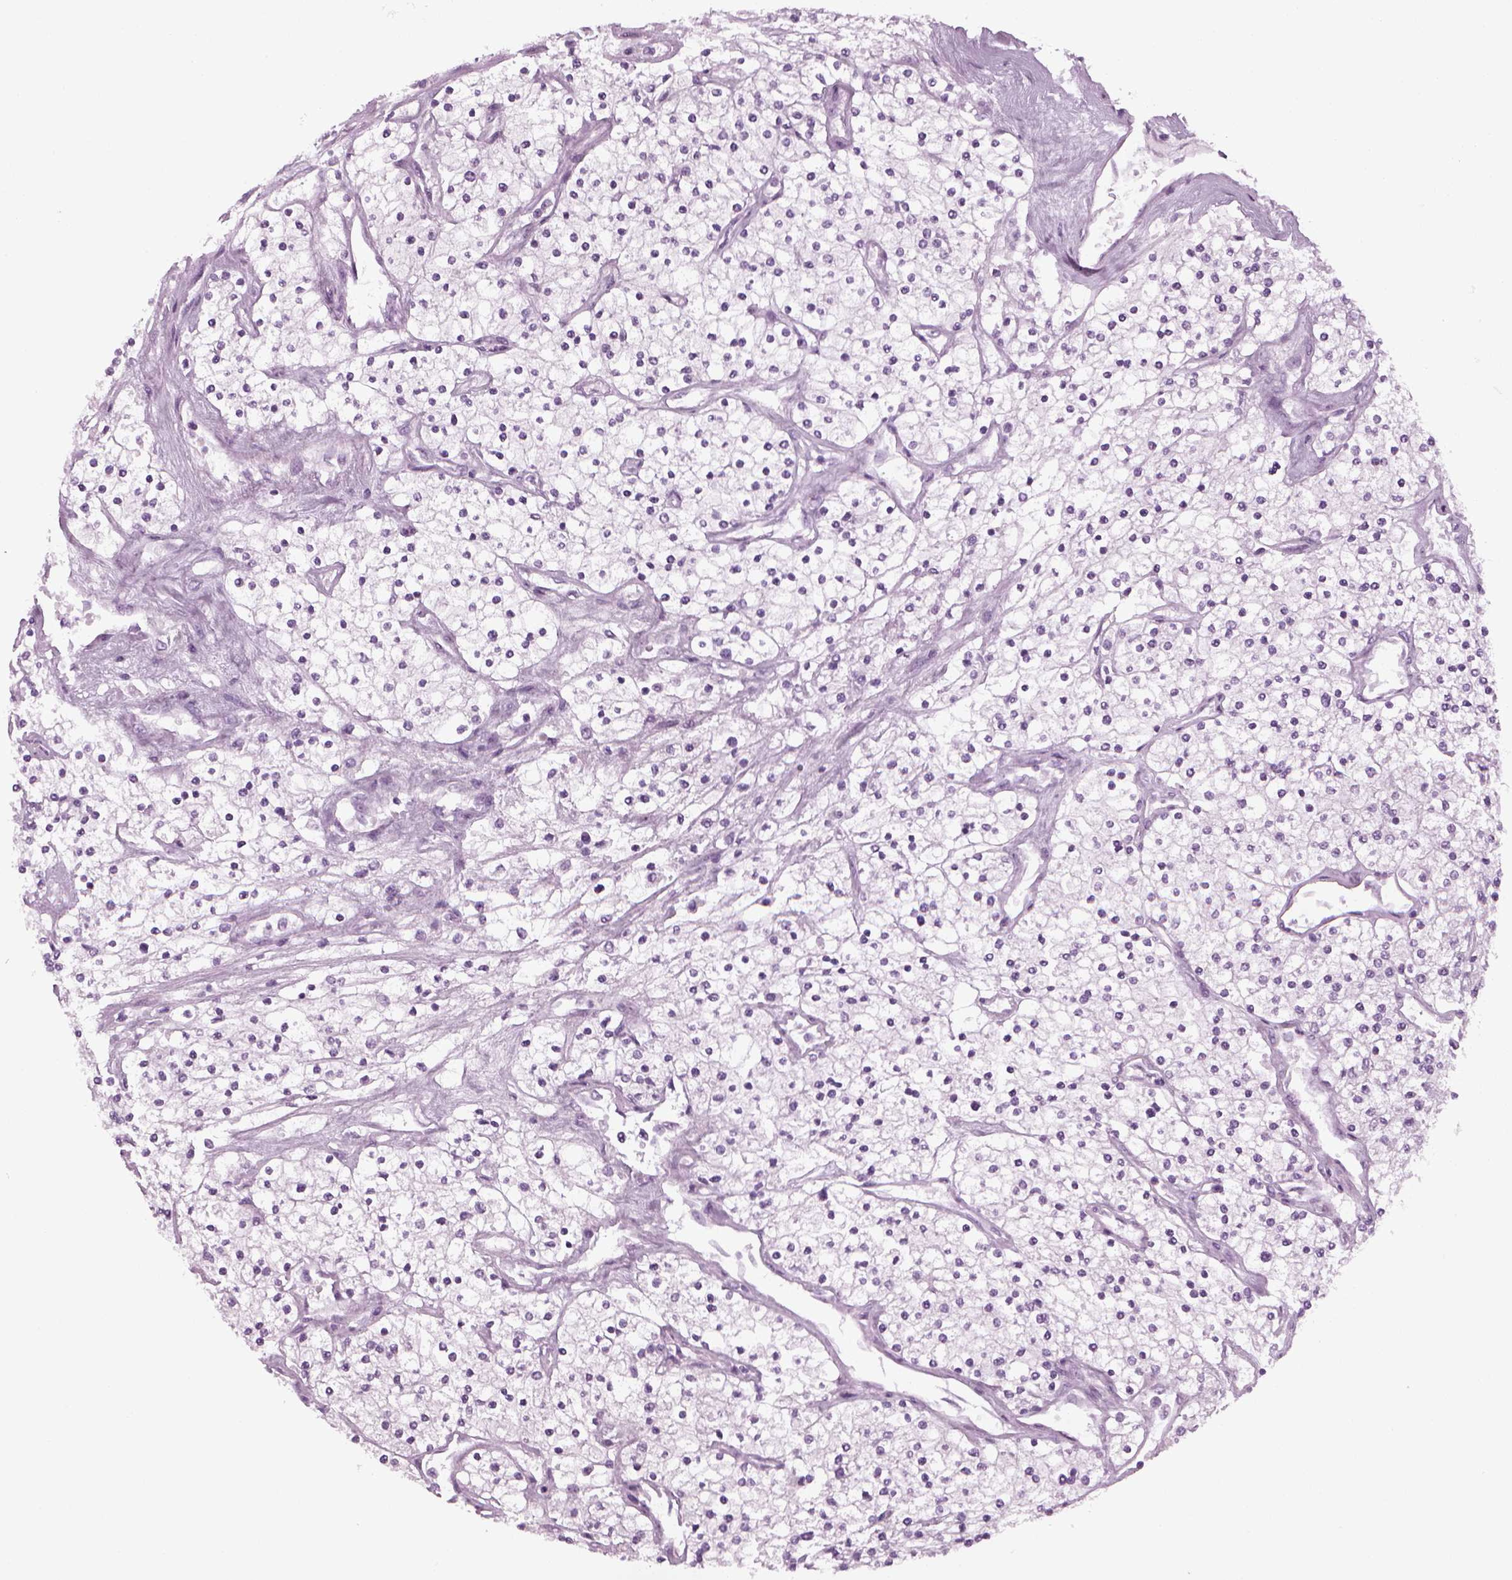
{"staining": {"intensity": "negative", "quantity": "none", "location": "none"}, "tissue": "renal cancer", "cell_type": "Tumor cells", "image_type": "cancer", "snomed": [{"axis": "morphology", "description": "Adenocarcinoma, NOS"}, {"axis": "topography", "description": "Kidney"}], "caption": "High power microscopy histopathology image of an immunohistochemistry (IHC) histopathology image of renal cancer (adenocarcinoma), revealing no significant expression in tumor cells.", "gene": "FAM24A", "patient": {"sex": "male", "age": 80}}